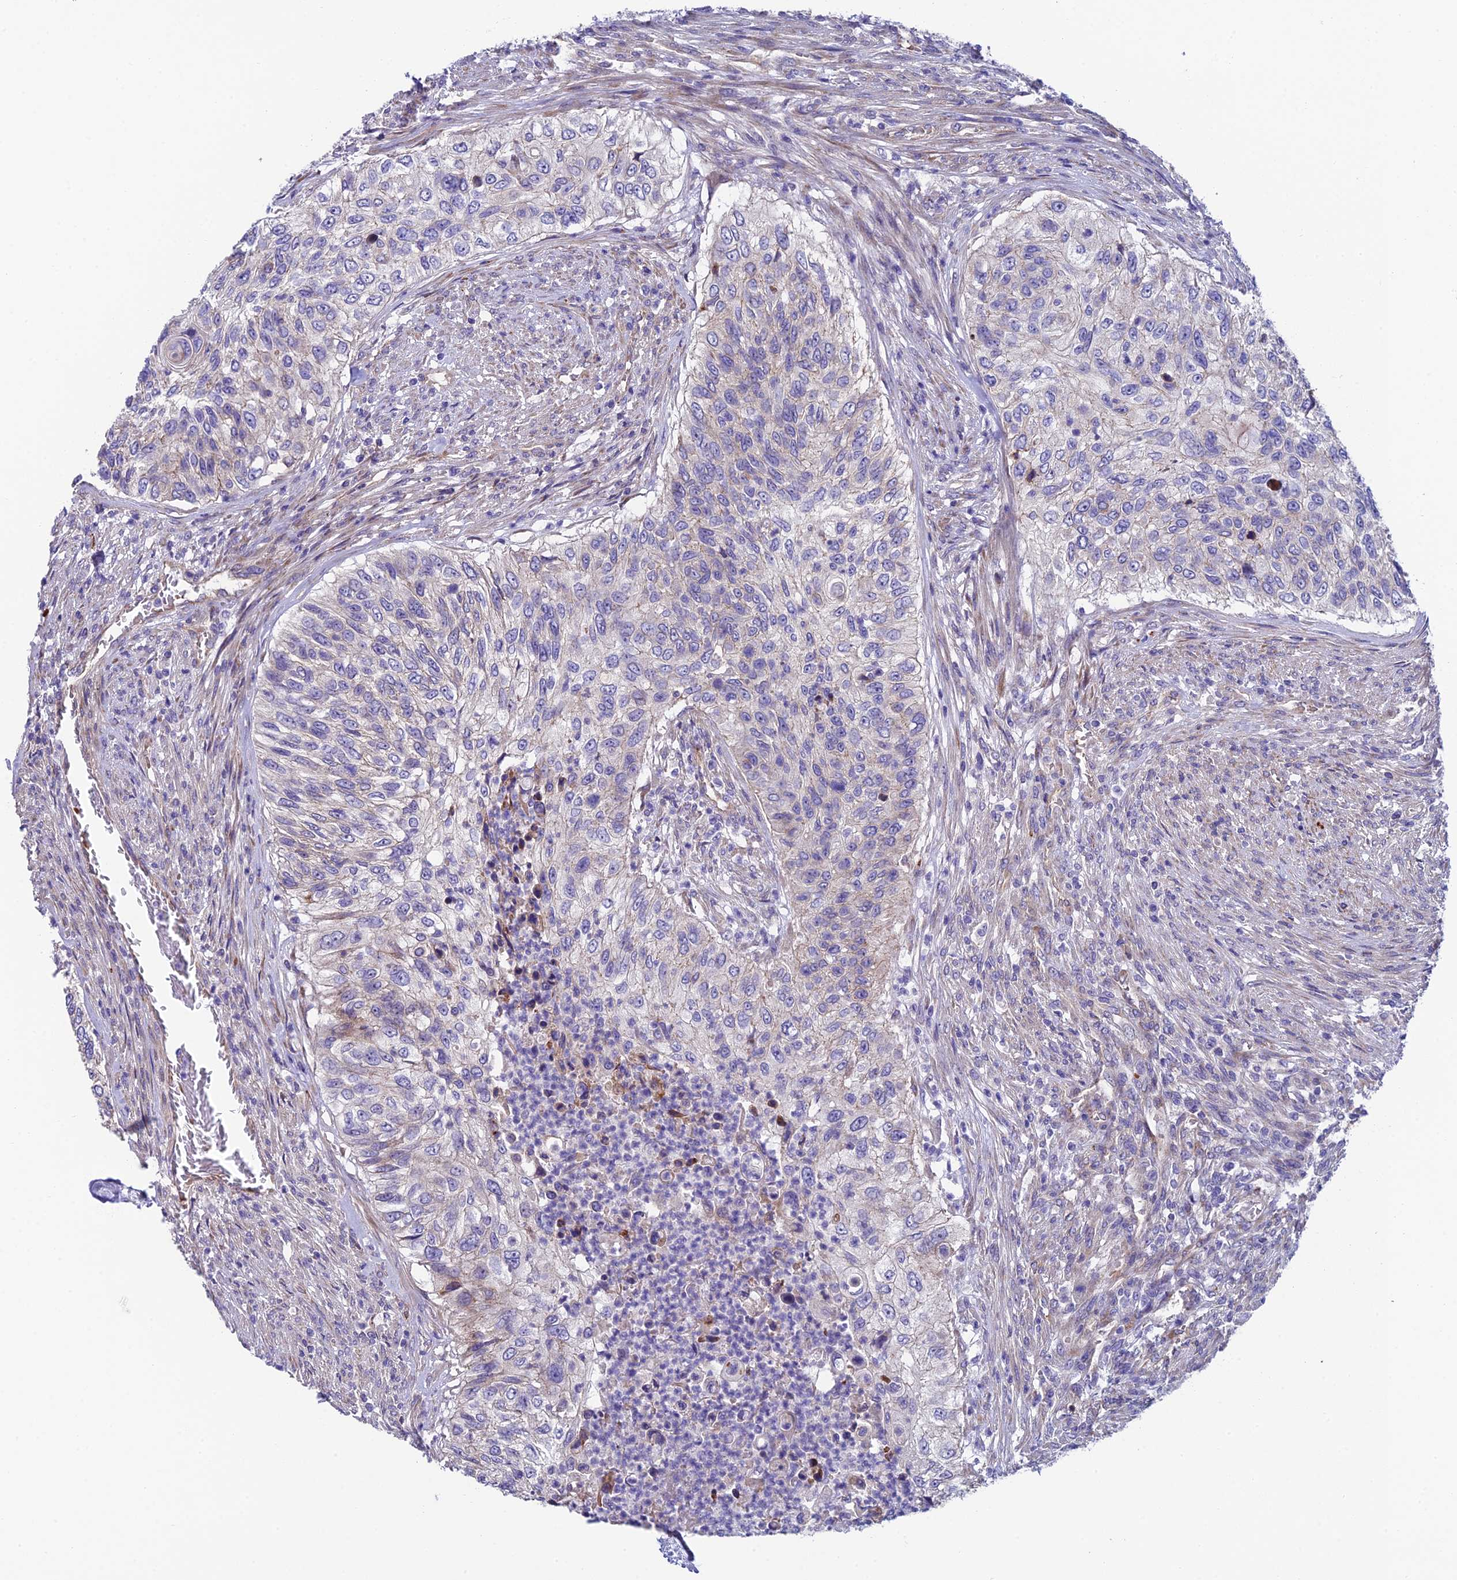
{"staining": {"intensity": "negative", "quantity": "none", "location": "none"}, "tissue": "urothelial cancer", "cell_type": "Tumor cells", "image_type": "cancer", "snomed": [{"axis": "morphology", "description": "Urothelial carcinoma, High grade"}, {"axis": "topography", "description": "Urinary bladder"}], "caption": "An immunohistochemistry (IHC) image of high-grade urothelial carcinoma is shown. There is no staining in tumor cells of high-grade urothelial carcinoma.", "gene": "MACIR", "patient": {"sex": "female", "age": 60}}